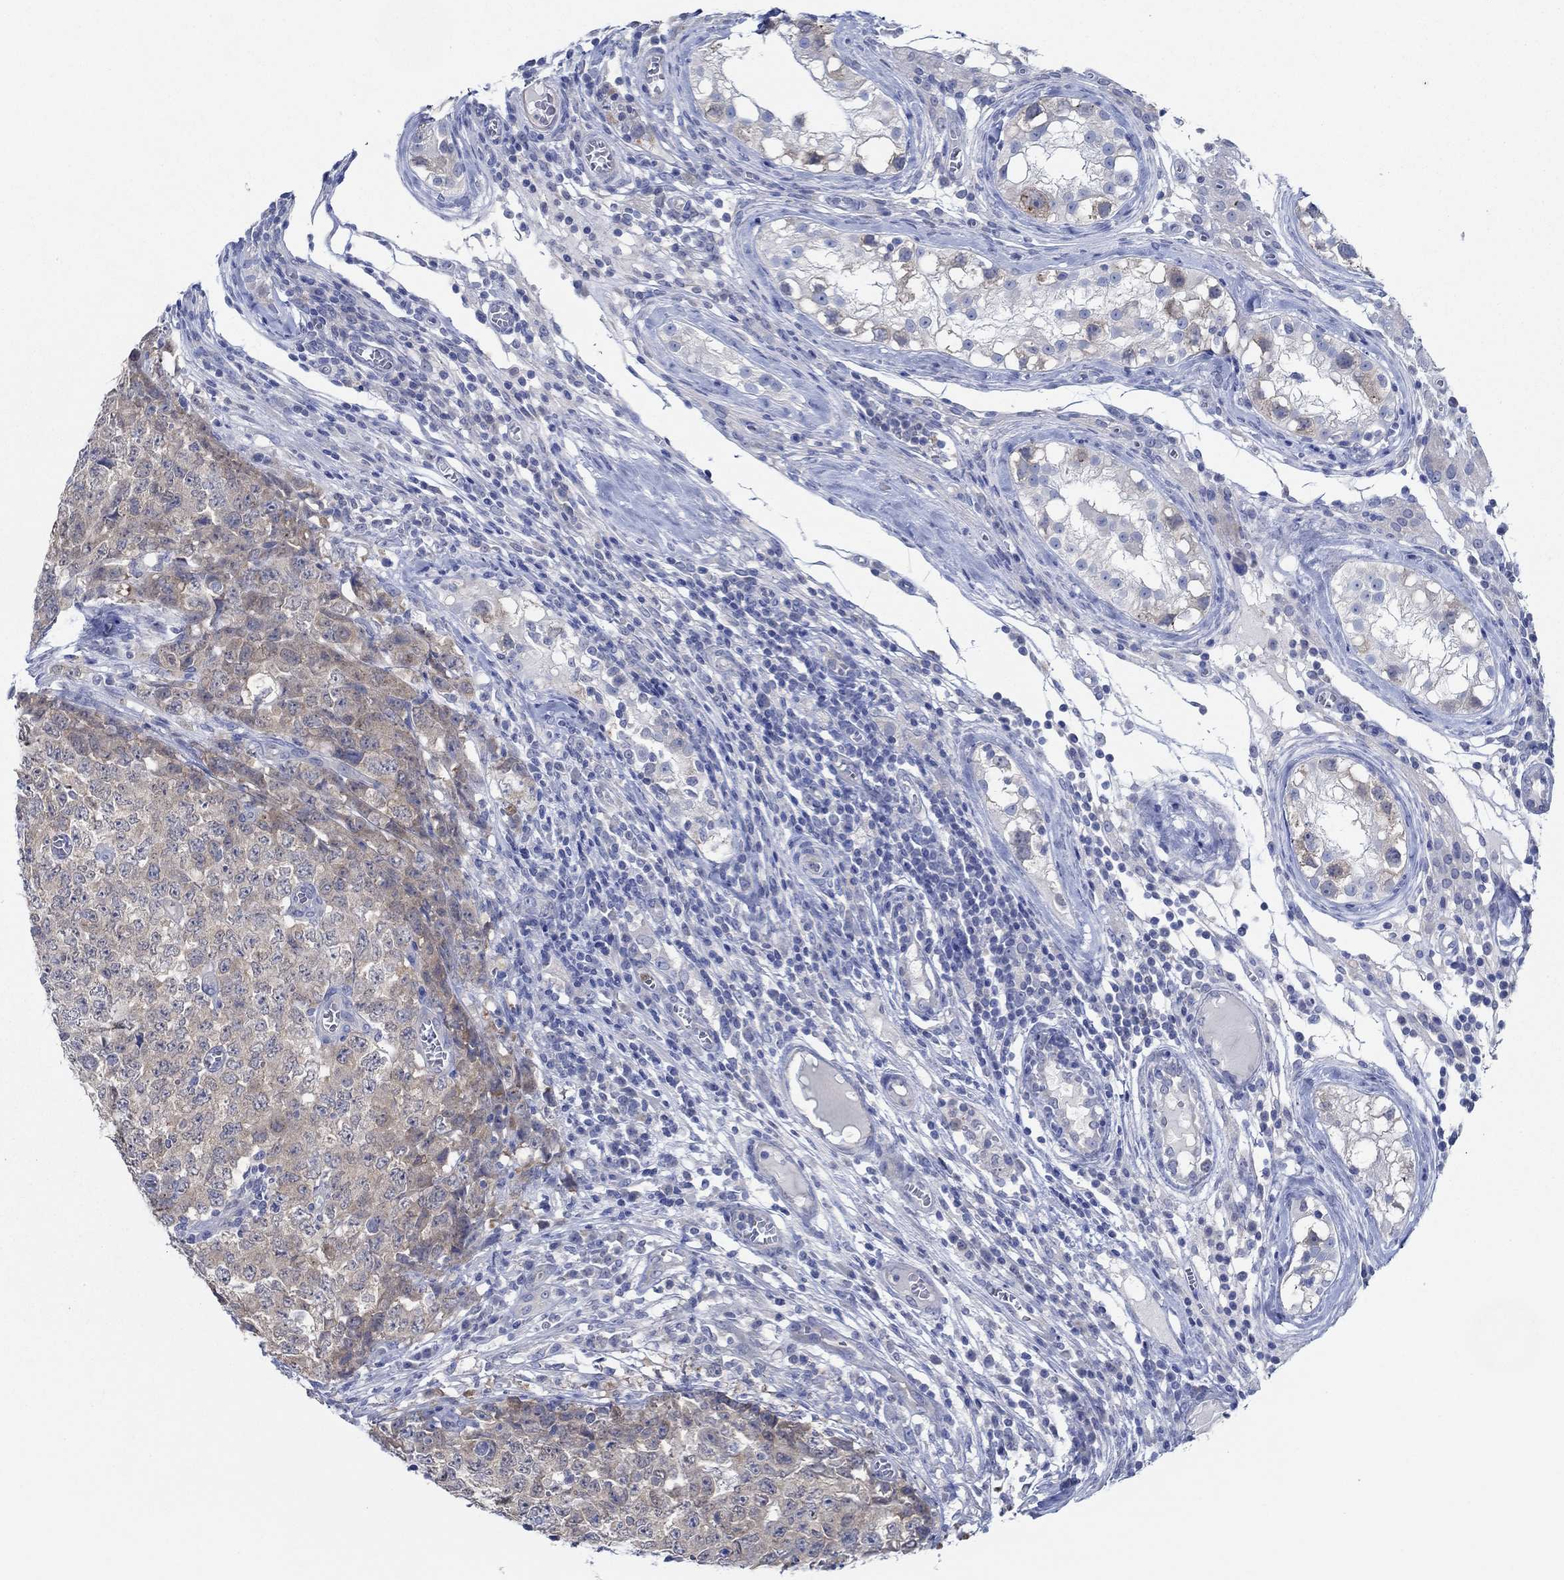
{"staining": {"intensity": "weak", "quantity": ">75%", "location": "cytoplasmic/membranous"}, "tissue": "testis cancer", "cell_type": "Tumor cells", "image_type": "cancer", "snomed": [{"axis": "morphology", "description": "Carcinoma, Embryonal, NOS"}, {"axis": "topography", "description": "Testis"}], "caption": "Testis cancer (embryonal carcinoma) was stained to show a protein in brown. There is low levels of weak cytoplasmic/membranous positivity in approximately >75% of tumor cells.", "gene": "ZNF671", "patient": {"sex": "male", "age": 23}}